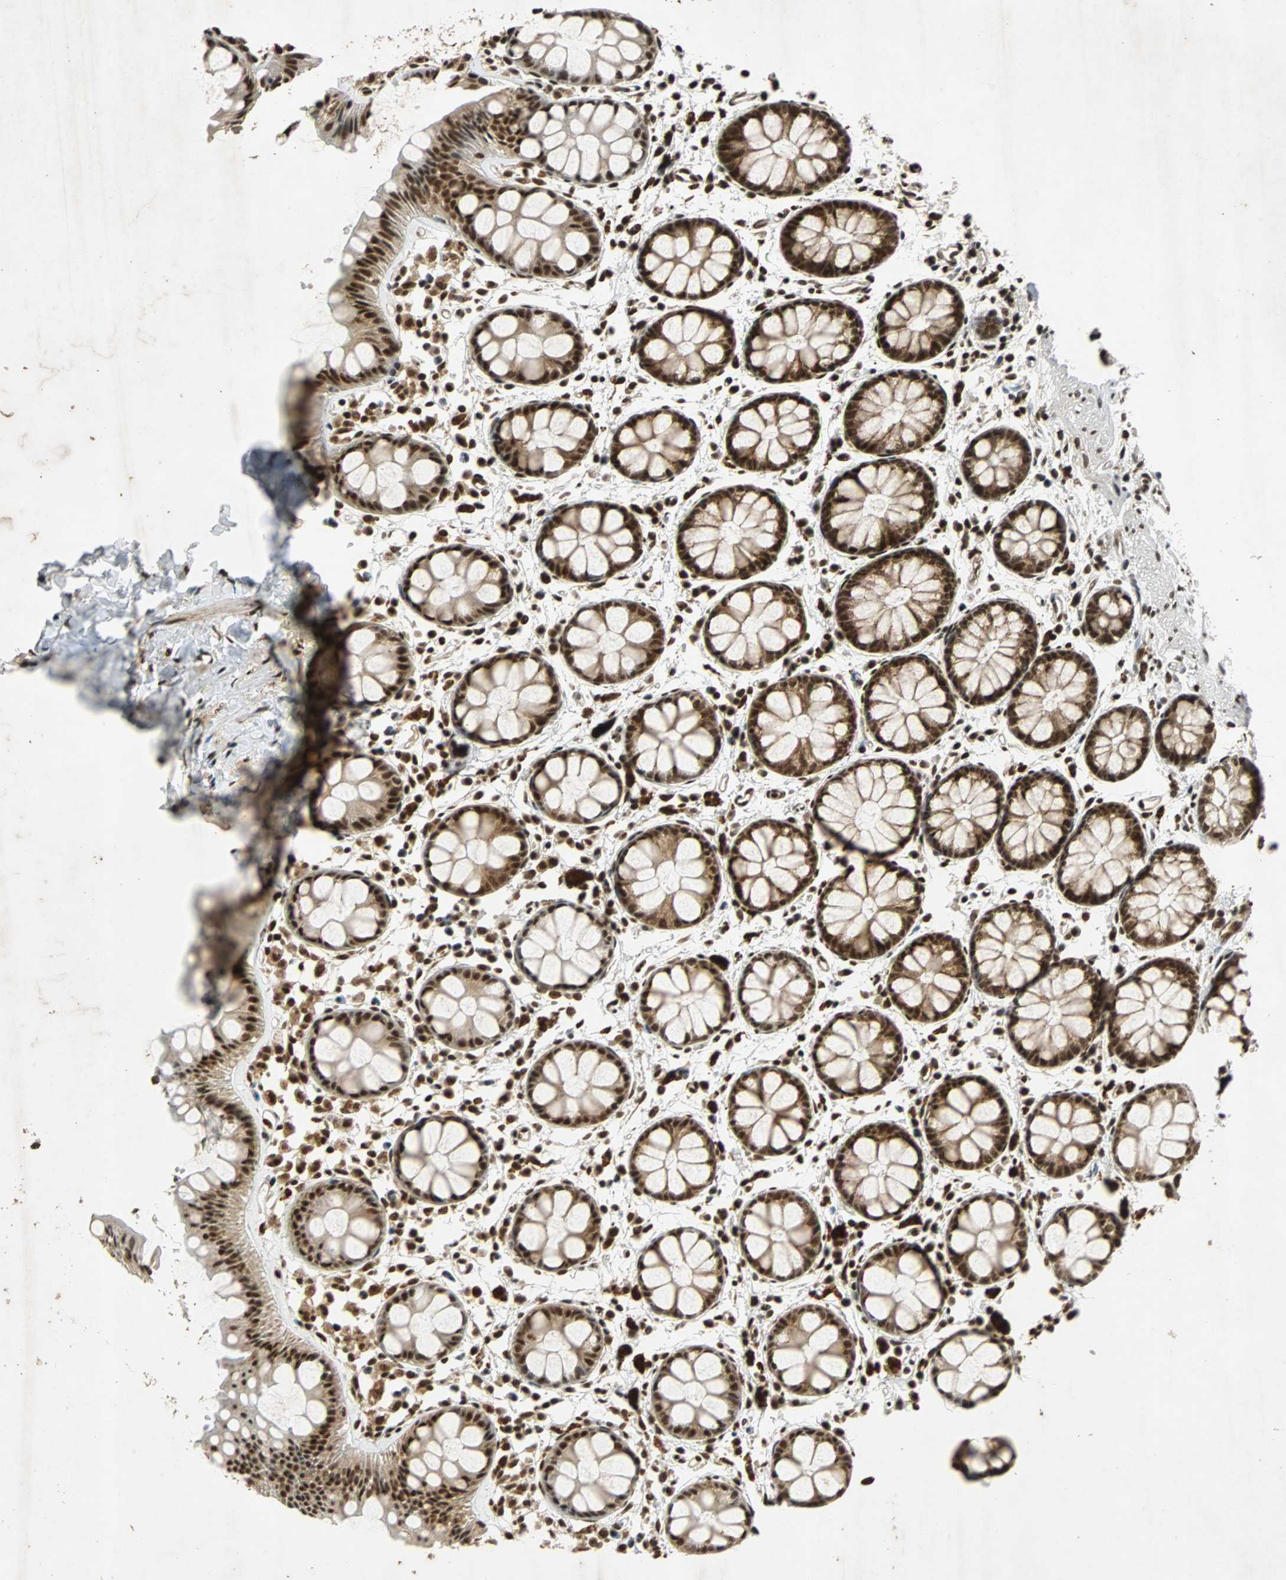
{"staining": {"intensity": "strong", "quantity": ">75%", "location": "nuclear"}, "tissue": "rectum", "cell_type": "Glandular cells", "image_type": "normal", "snomed": [{"axis": "morphology", "description": "Normal tissue, NOS"}, {"axis": "topography", "description": "Rectum"}], "caption": "Immunohistochemistry (IHC) (DAB (3,3'-diaminobenzidine)) staining of benign human rectum reveals strong nuclear protein positivity in about >75% of glandular cells.", "gene": "TAF5", "patient": {"sex": "female", "age": 66}}